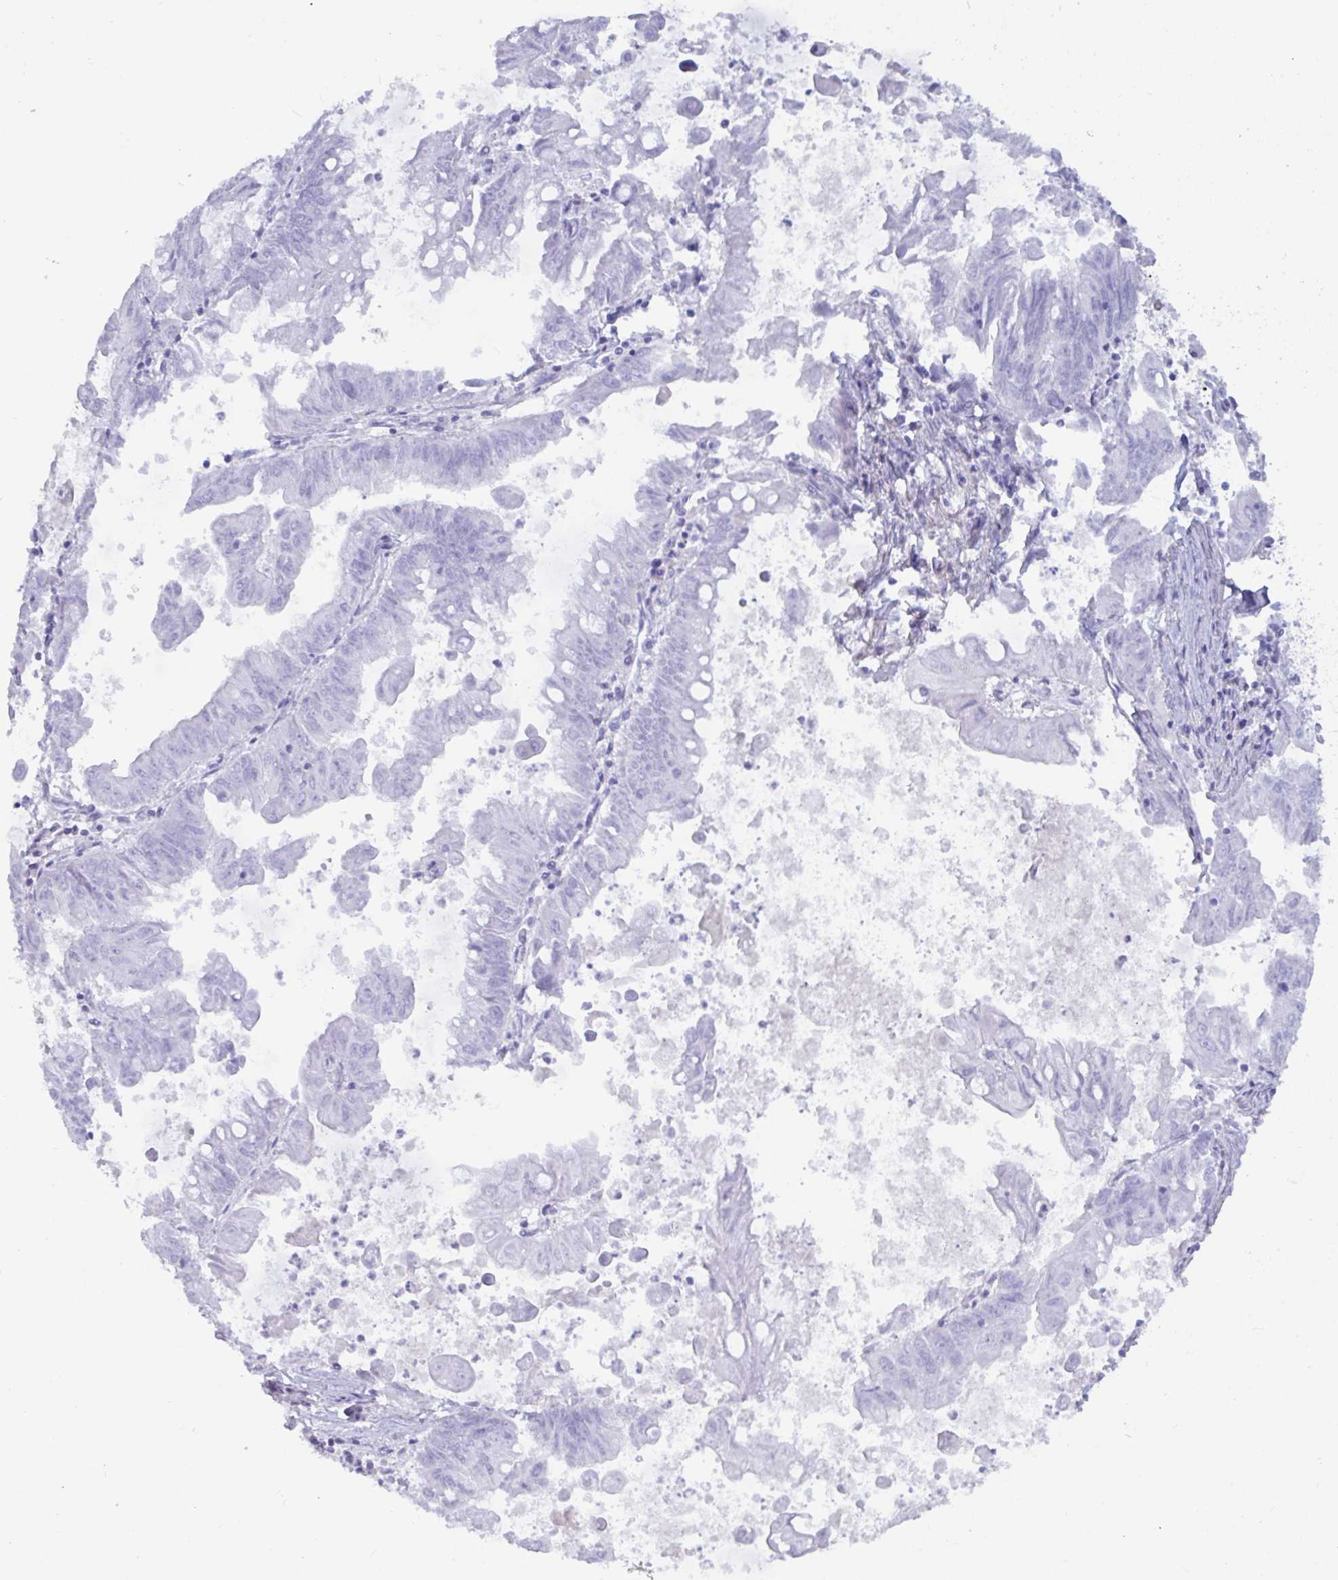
{"staining": {"intensity": "negative", "quantity": "none", "location": "none"}, "tissue": "stomach cancer", "cell_type": "Tumor cells", "image_type": "cancer", "snomed": [{"axis": "morphology", "description": "Adenocarcinoma, NOS"}, {"axis": "topography", "description": "Stomach, upper"}], "caption": "An IHC image of stomach cancer (adenocarcinoma) is shown. There is no staining in tumor cells of stomach cancer (adenocarcinoma). (Brightfield microscopy of DAB (3,3'-diaminobenzidine) IHC at high magnification).", "gene": "TNNC1", "patient": {"sex": "male", "age": 80}}